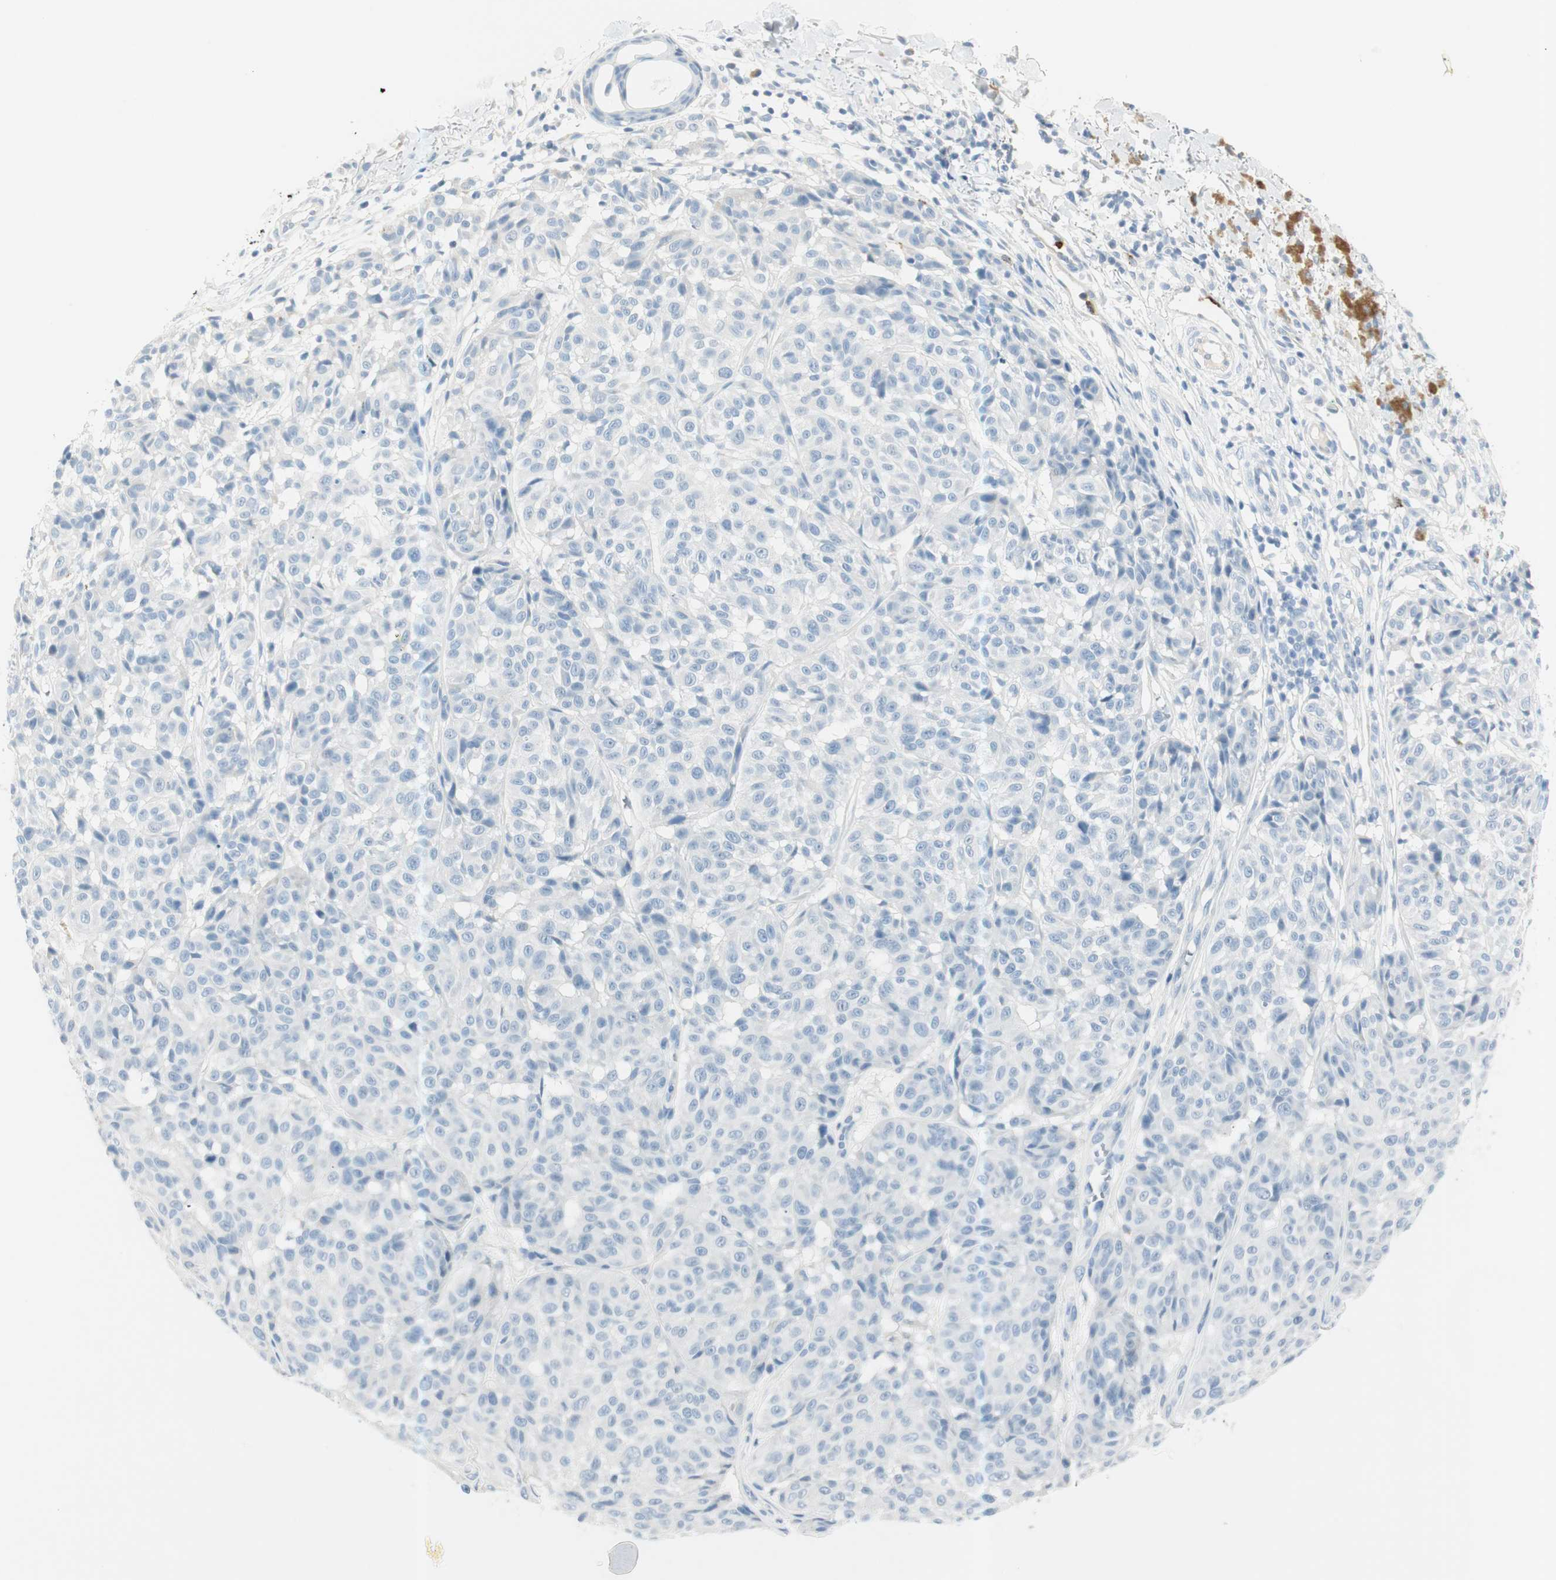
{"staining": {"intensity": "negative", "quantity": "none", "location": "none"}, "tissue": "melanoma", "cell_type": "Tumor cells", "image_type": "cancer", "snomed": [{"axis": "morphology", "description": "Malignant melanoma, NOS"}, {"axis": "topography", "description": "Skin"}], "caption": "Immunohistochemistry (IHC) photomicrograph of neoplastic tissue: human melanoma stained with DAB (3,3'-diaminobenzidine) exhibits no significant protein staining in tumor cells.", "gene": "PRTN3", "patient": {"sex": "female", "age": 46}}